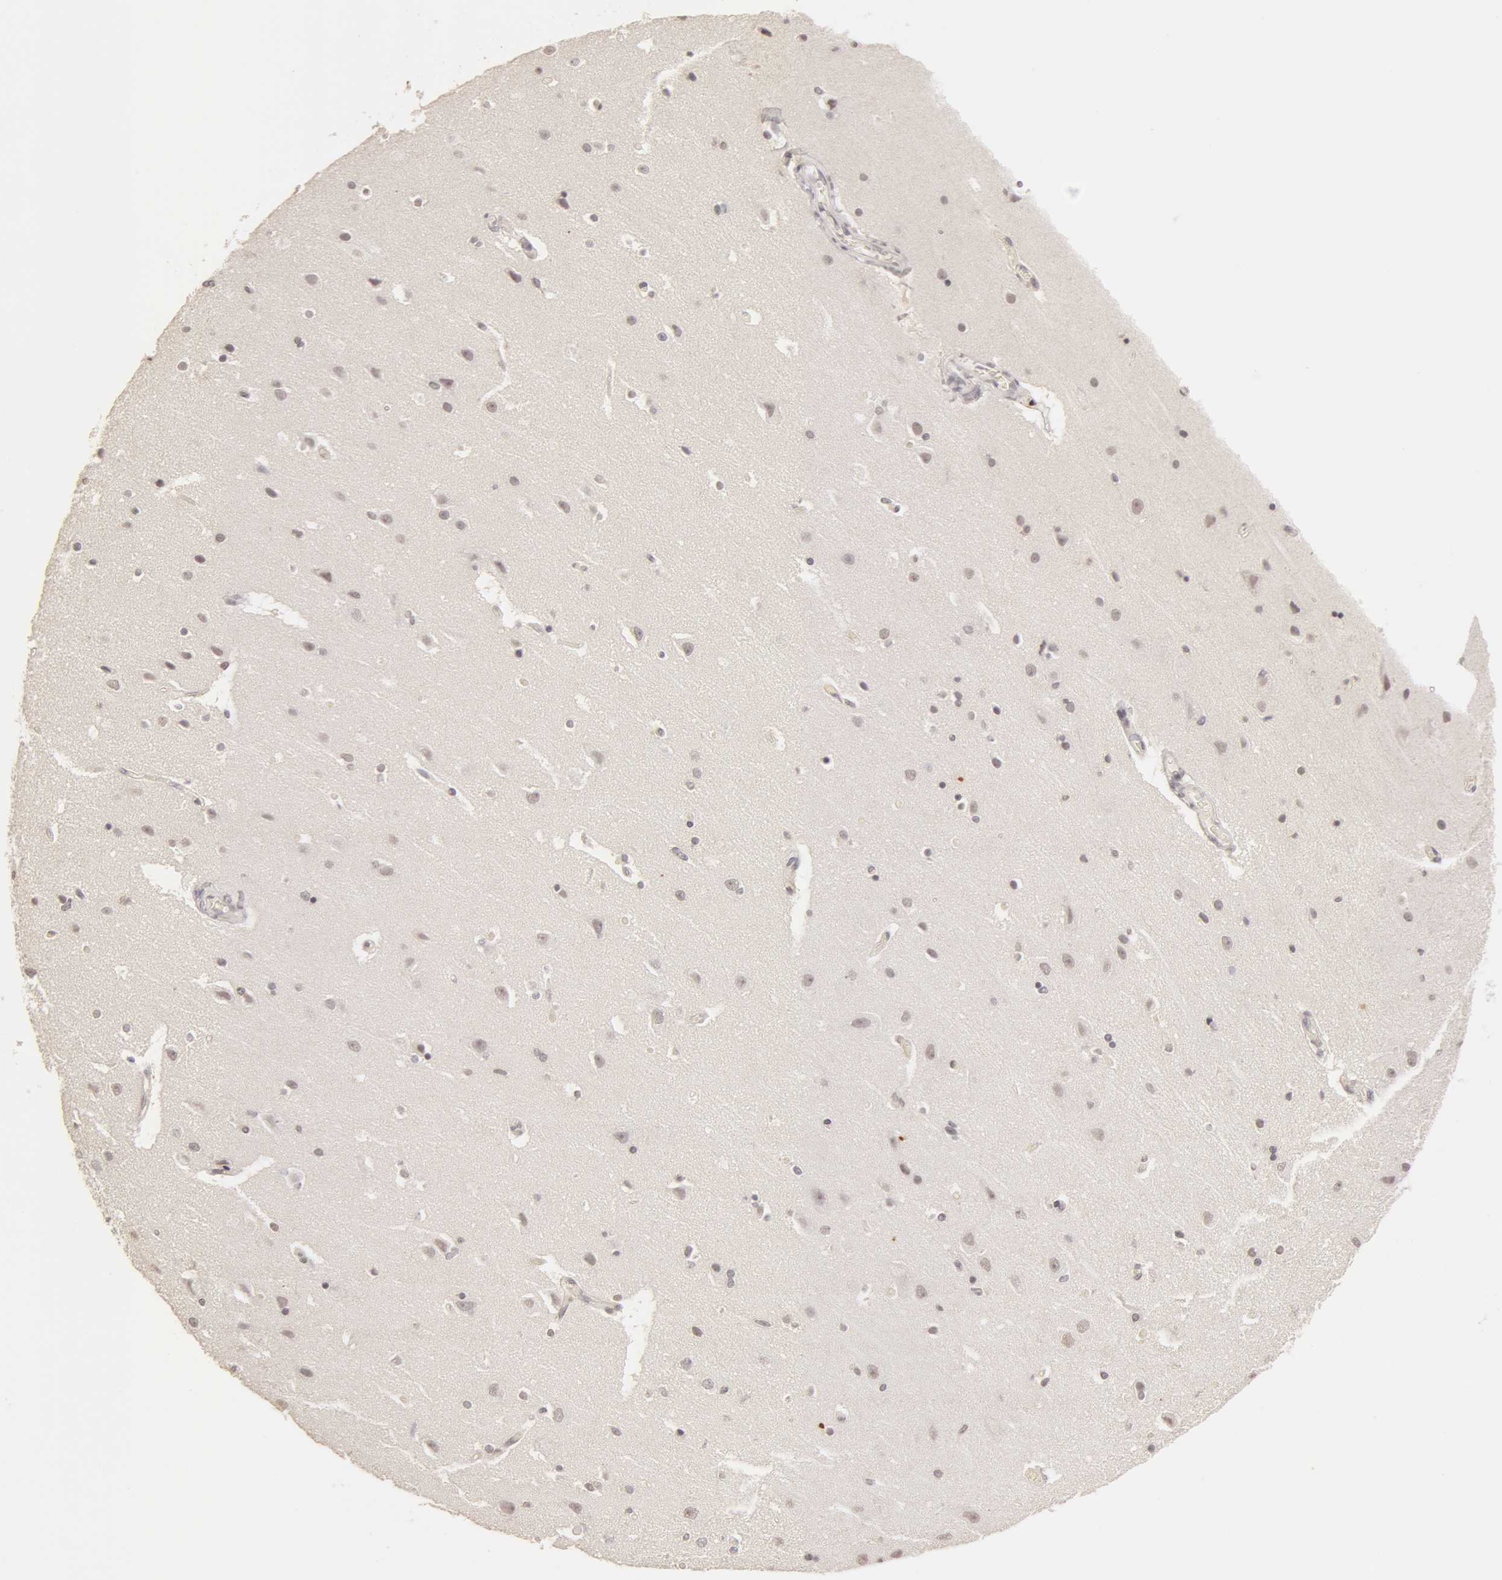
{"staining": {"intensity": "negative", "quantity": "none", "location": "none"}, "tissue": "caudate", "cell_type": "Glial cells", "image_type": "normal", "snomed": [{"axis": "morphology", "description": "Normal tissue, NOS"}, {"axis": "topography", "description": "Lateral ventricle wall"}], "caption": "An immunohistochemistry (IHC) photomicrograph of normal caudate is shown. There is no staining in glial cells of caudate. (DAB immunohistochemistry (IHC), high magnification).", "gene": "ADAM10", "patient": {"sex": "female", "age": 54}}